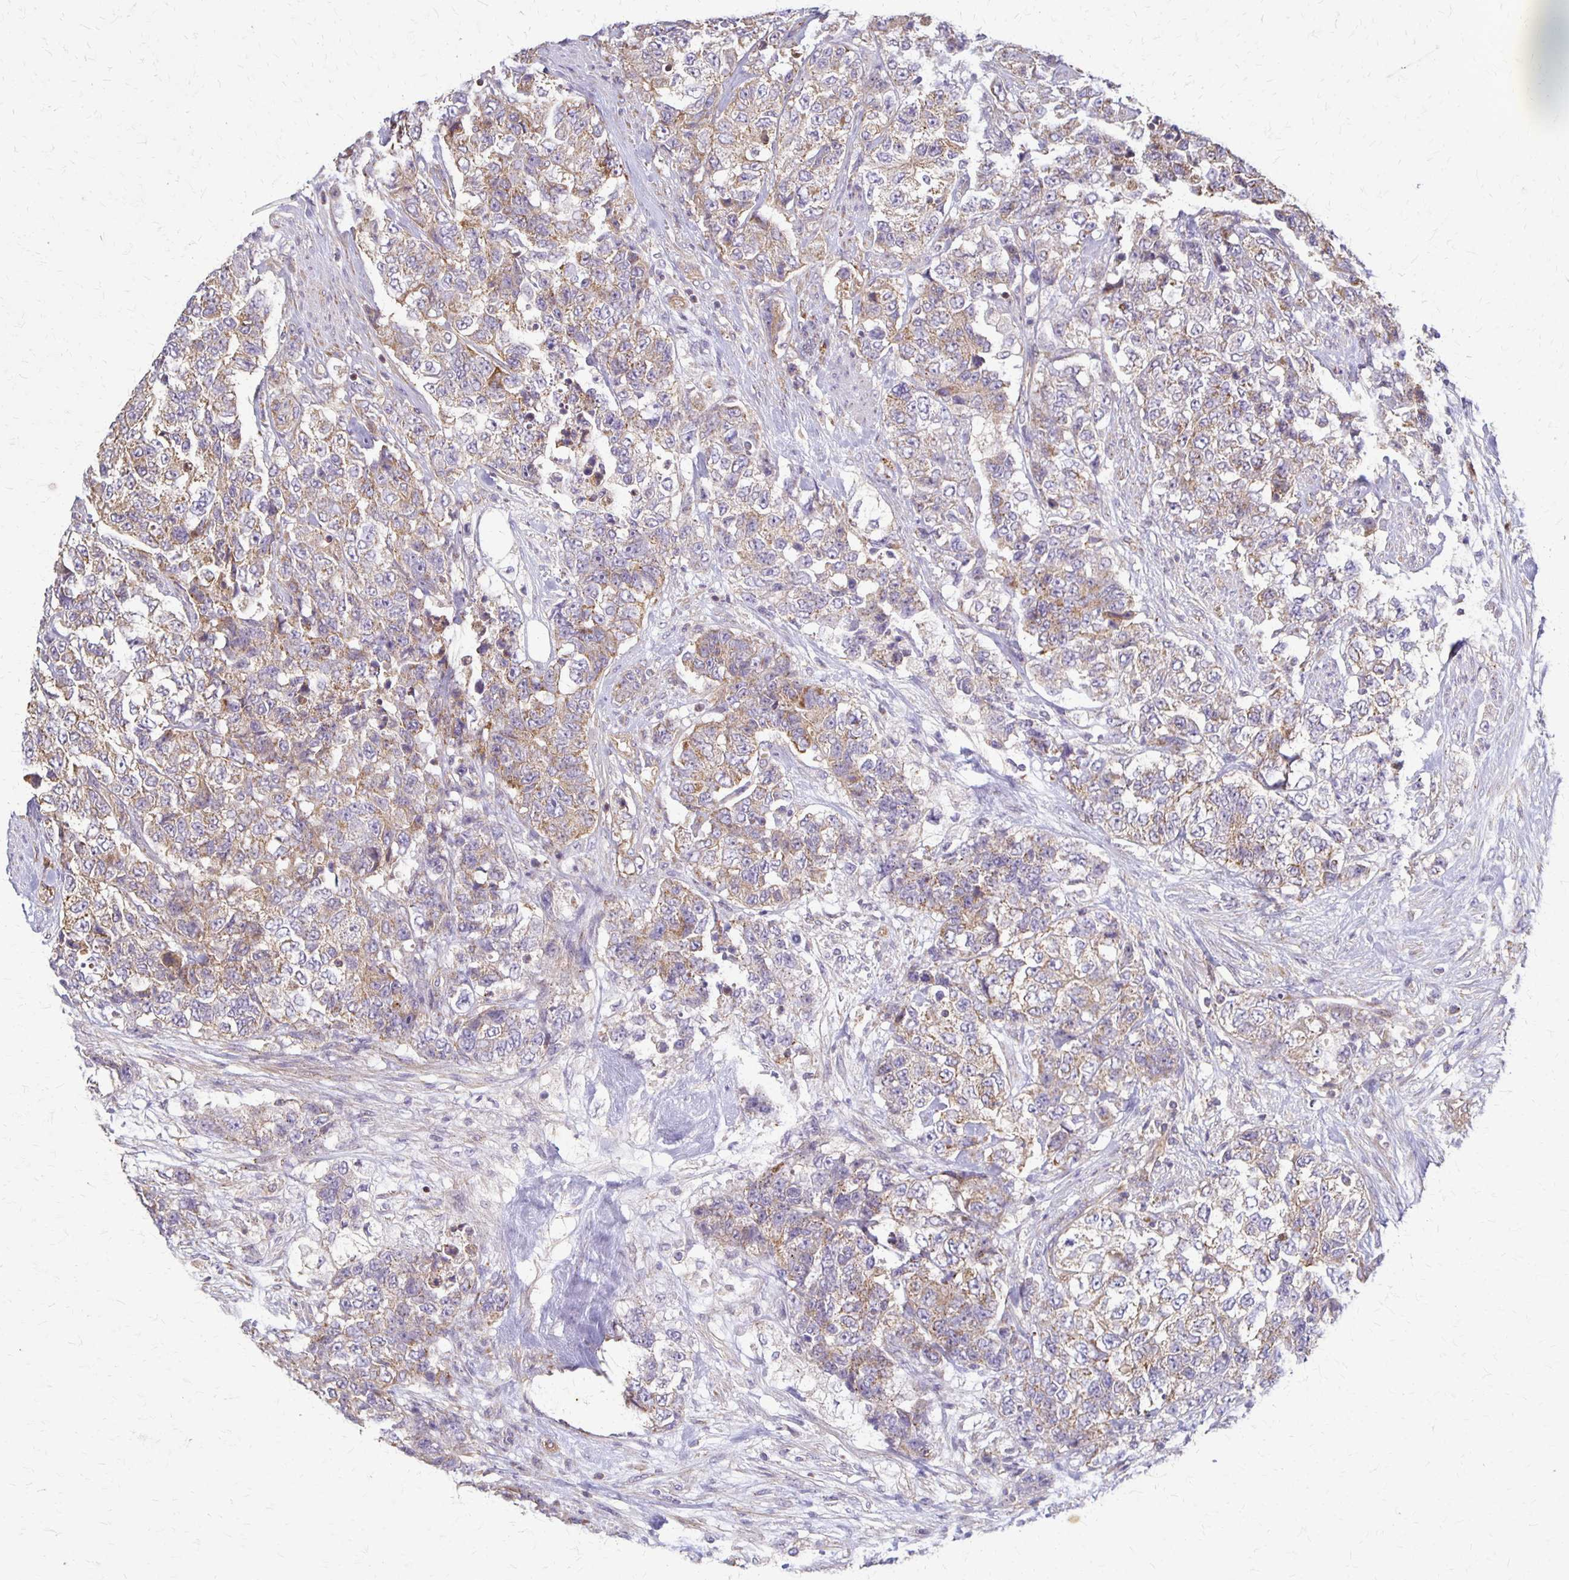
{"staining": {"intensity": "weak", "quantity": ">75%", "location": "cytoplasmic/membranous"}, "tissue": "urothelial cancer", "cell_type": "Tumor cells", "image_type": "cancer", "snomed": [{"axis": "morphology", "description": "Urothelial carcinoma, High grade"}, {"axis": "topography", "description": "Urinary bladder"}], "caption": "The photomicrograph shows immunohistochemical staining of urothelial carcinoma (high-grade). There is weak cytoplasmic/membranous staining is seen in approximately >75% of tumor cells. Using DAB (3,3'-diaminobenzidine) (brown) and hematoxylin (blue) stains, captured at high magnification using brightfield microscopy.", "gene": "EIF4EBP2", "patient": {"sex": "female", "age": 78}}